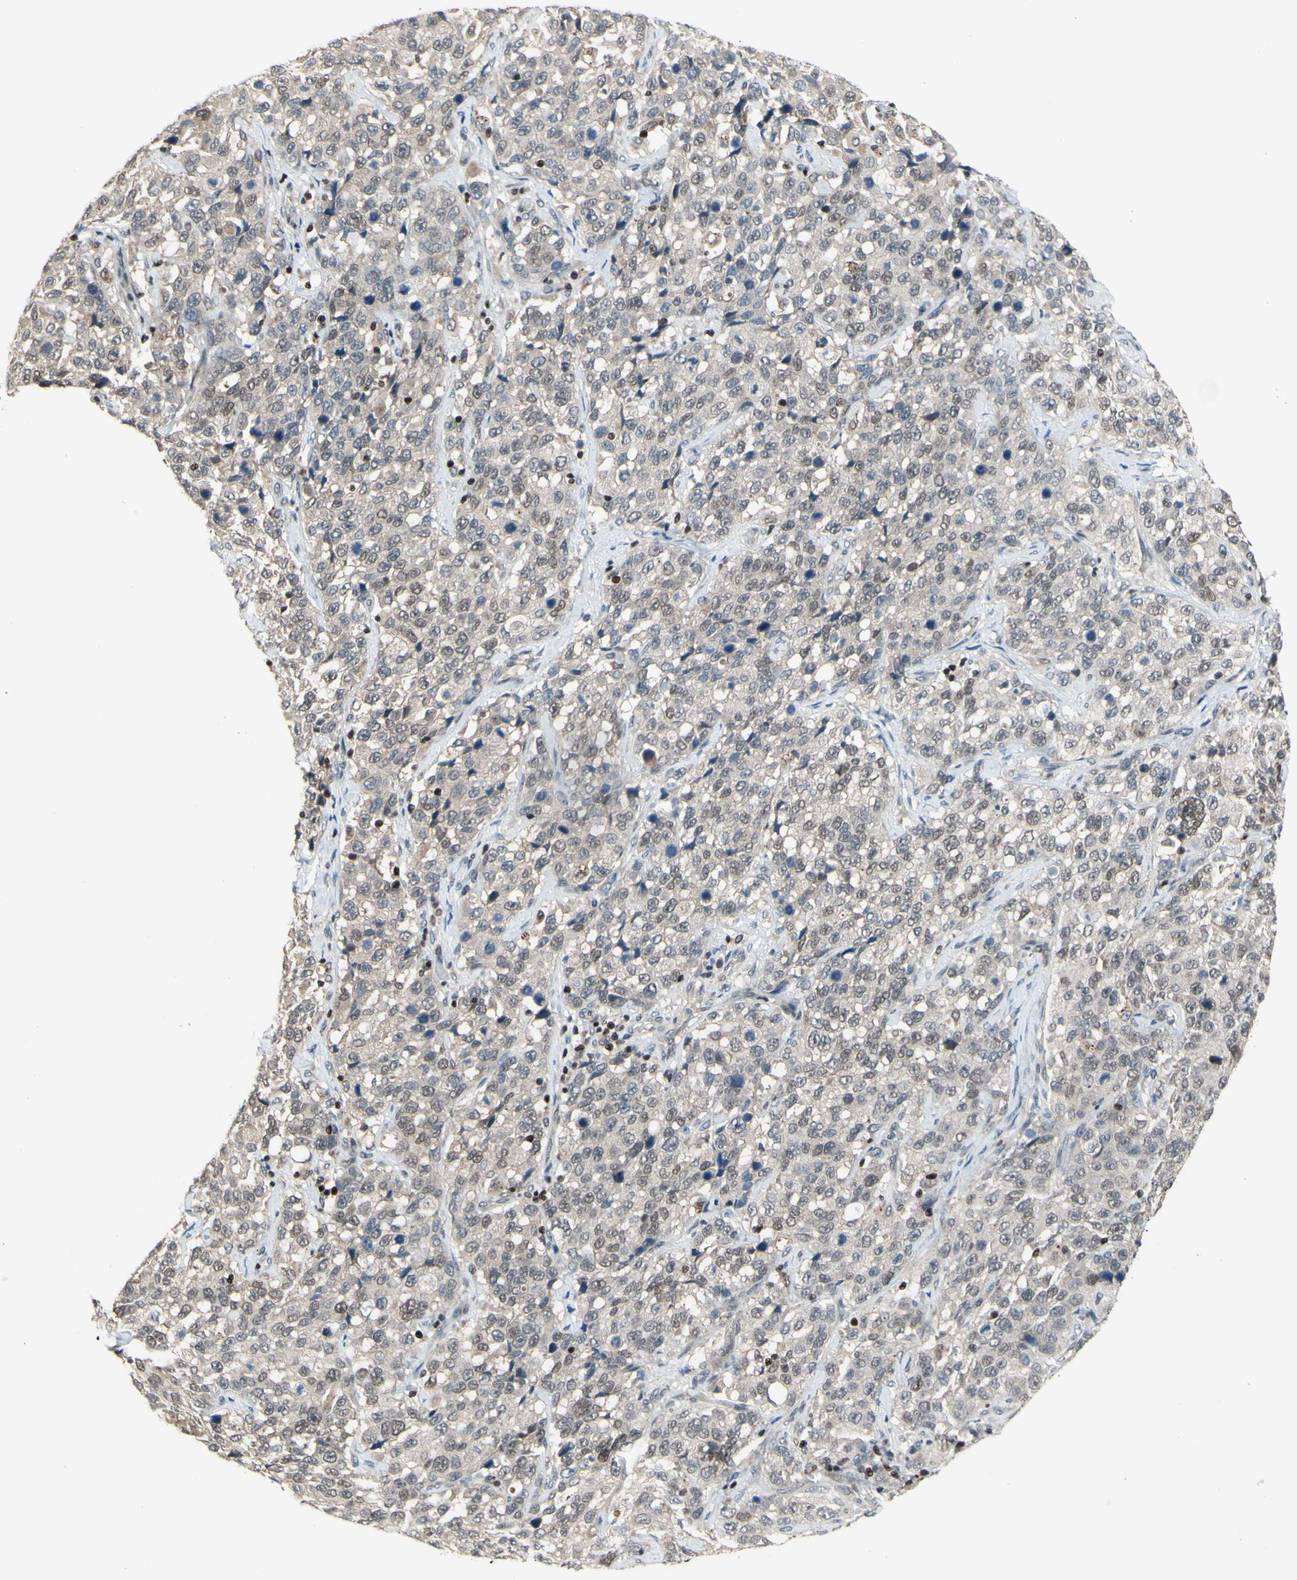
{"staining": {"intensity": "negative", "quantity": "none", "location": "none"}, "tissue": "stomach cancer", "cell_type": "Tumor cells", "image_type": "cancer", "snomed": [{"axis": "morphology", "description": "Normal tissue, NOS"}, {"axis": "morphology", "description": "Adenocarcinoma, NOS"}, {"axis": "topography", "description": "Stomach"}], "caption": "Immunohistochemical staining of stomach adenocarcinoma displays no significant staining in tumor cells.", "gene": "SP4", "patient": {"sex": "male", "age": 48}}